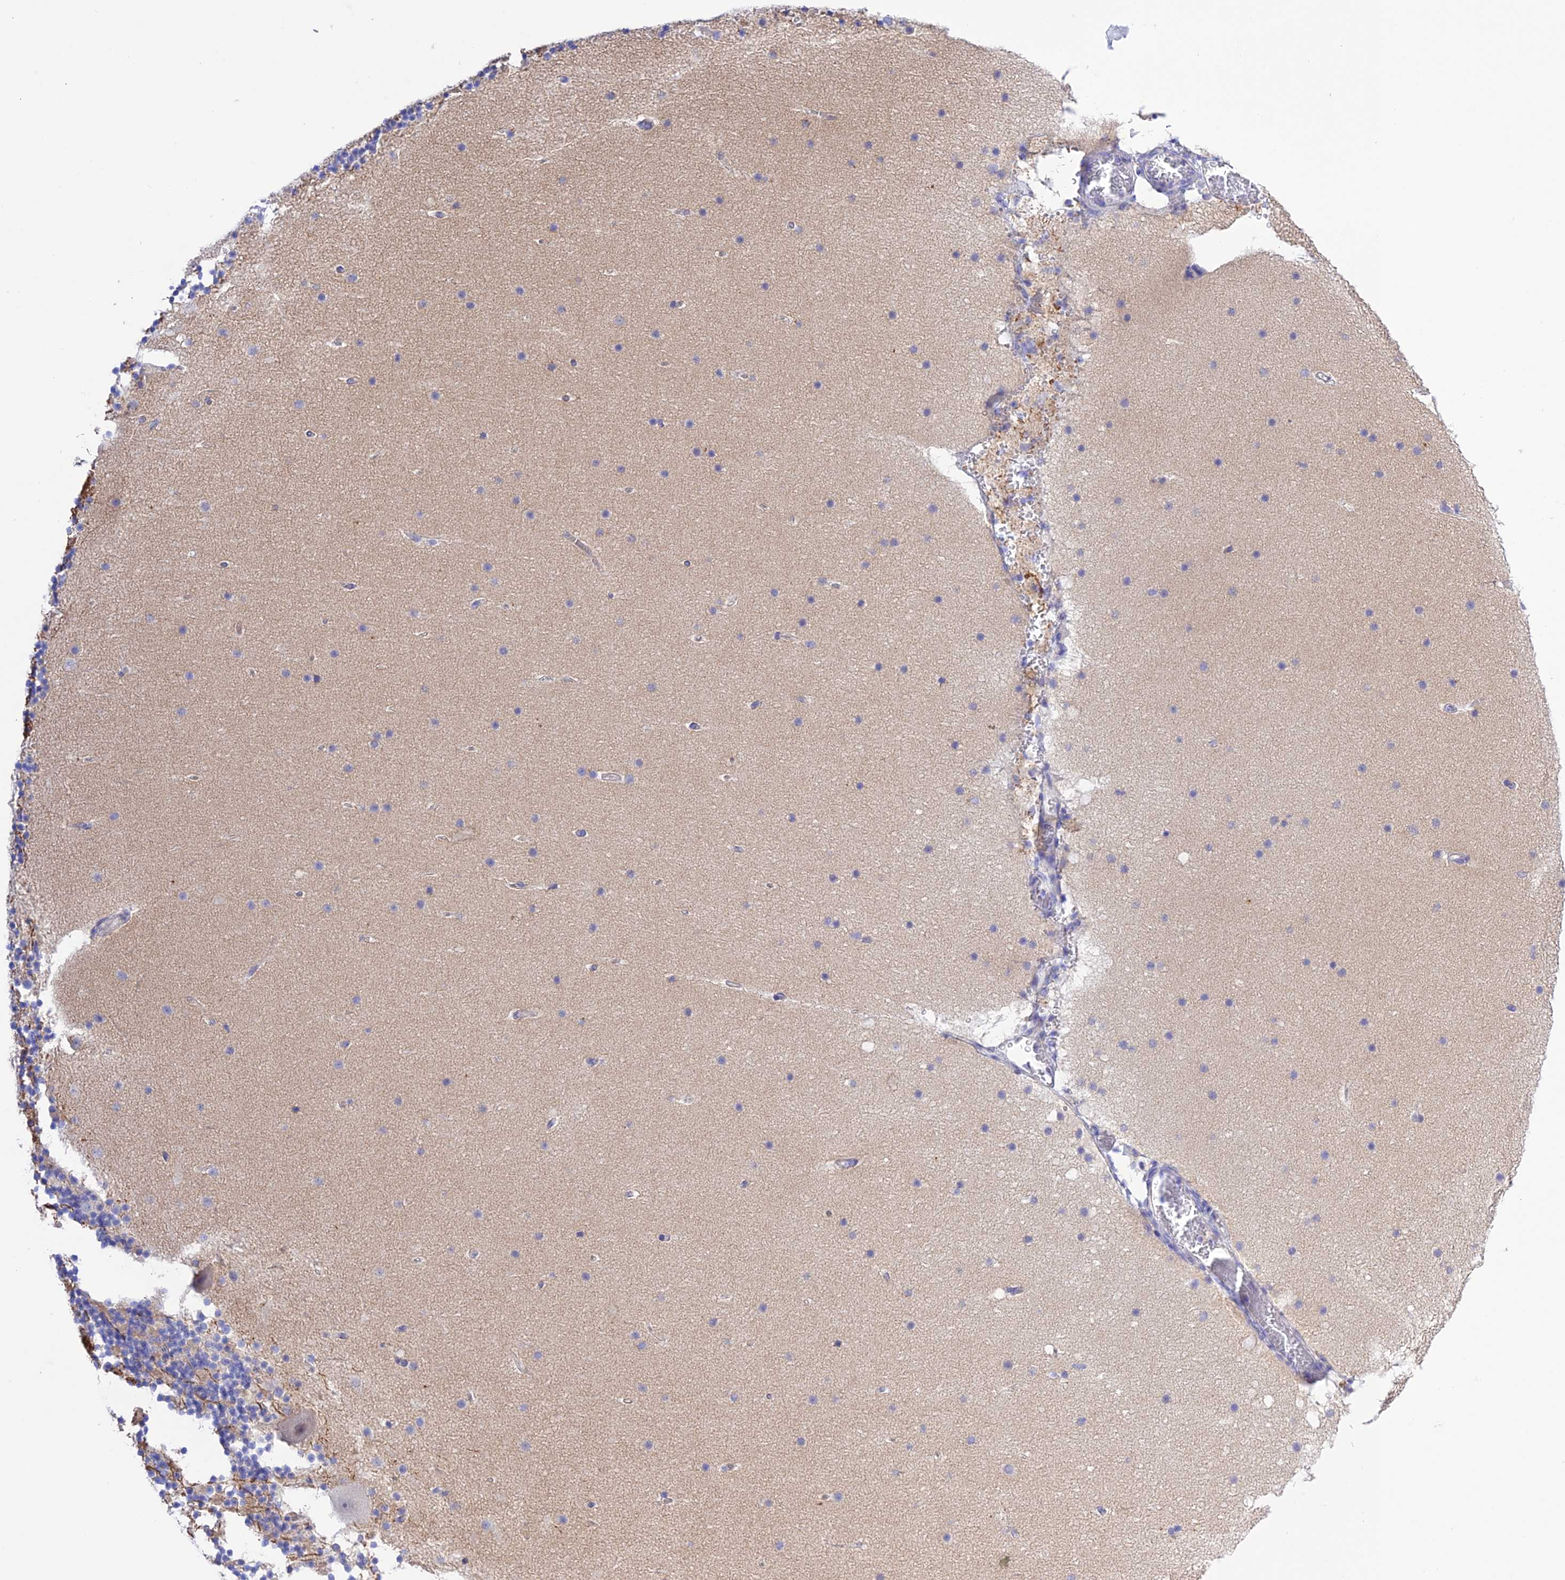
{"staining": {"intensity": "negative", "quantity": "none", "location": "none"}, "tissue": "cerebellum", "cell_type": "Cells in granular layer", "image_type": "normal", "snomed": [{"axis": "morphology", "description": "Normal tissue, NOS"}, {"axis": "topography", "description": "Cerebellum"}], "caption": "Immunohistochemical staining of benign human cerebellum reveals no significant positivity in cells in granular layer.", "gene": "CHSY3", "patient": {"sex": "male", "age": 57}}